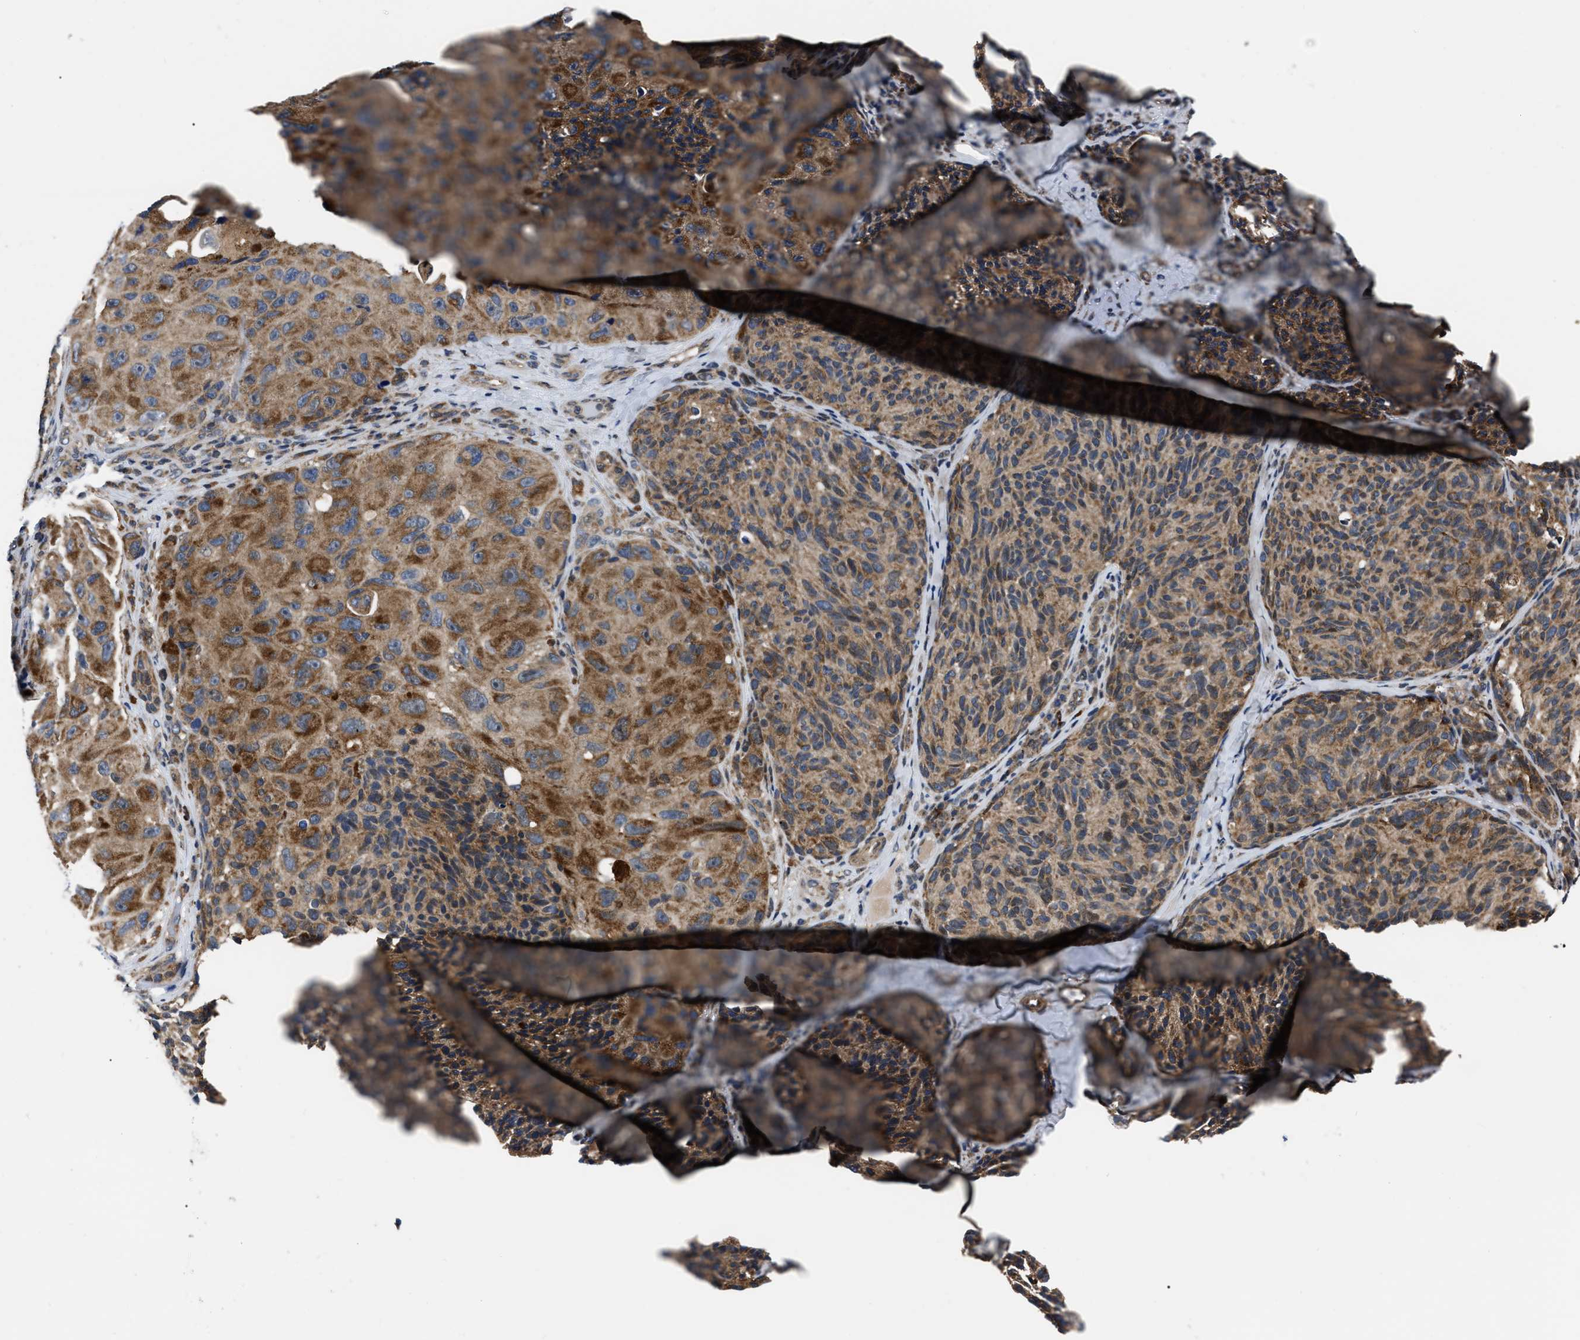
{"staining": {"intensity": "moderate", "quantity": ">75%", "location": "cytoplasmic/membranous"}, "tissue": "melanoma", "cell_type": "Tumor cells", "image_type": "cancer", "snomed": [{"axis": "morphology", "description": "Malignant melanoma, NOS"}, {"axis": "topography", "description": "Skin"}], "caption": "IHC micrograph of human melanoma stained for a protein (brown), which reveals medium levels of moderate cytoplasmic/membranous staining in approximately >75% of tumor cells.", "gene": "PPWD1", "patient": {"sex": "female", "age": 73}}